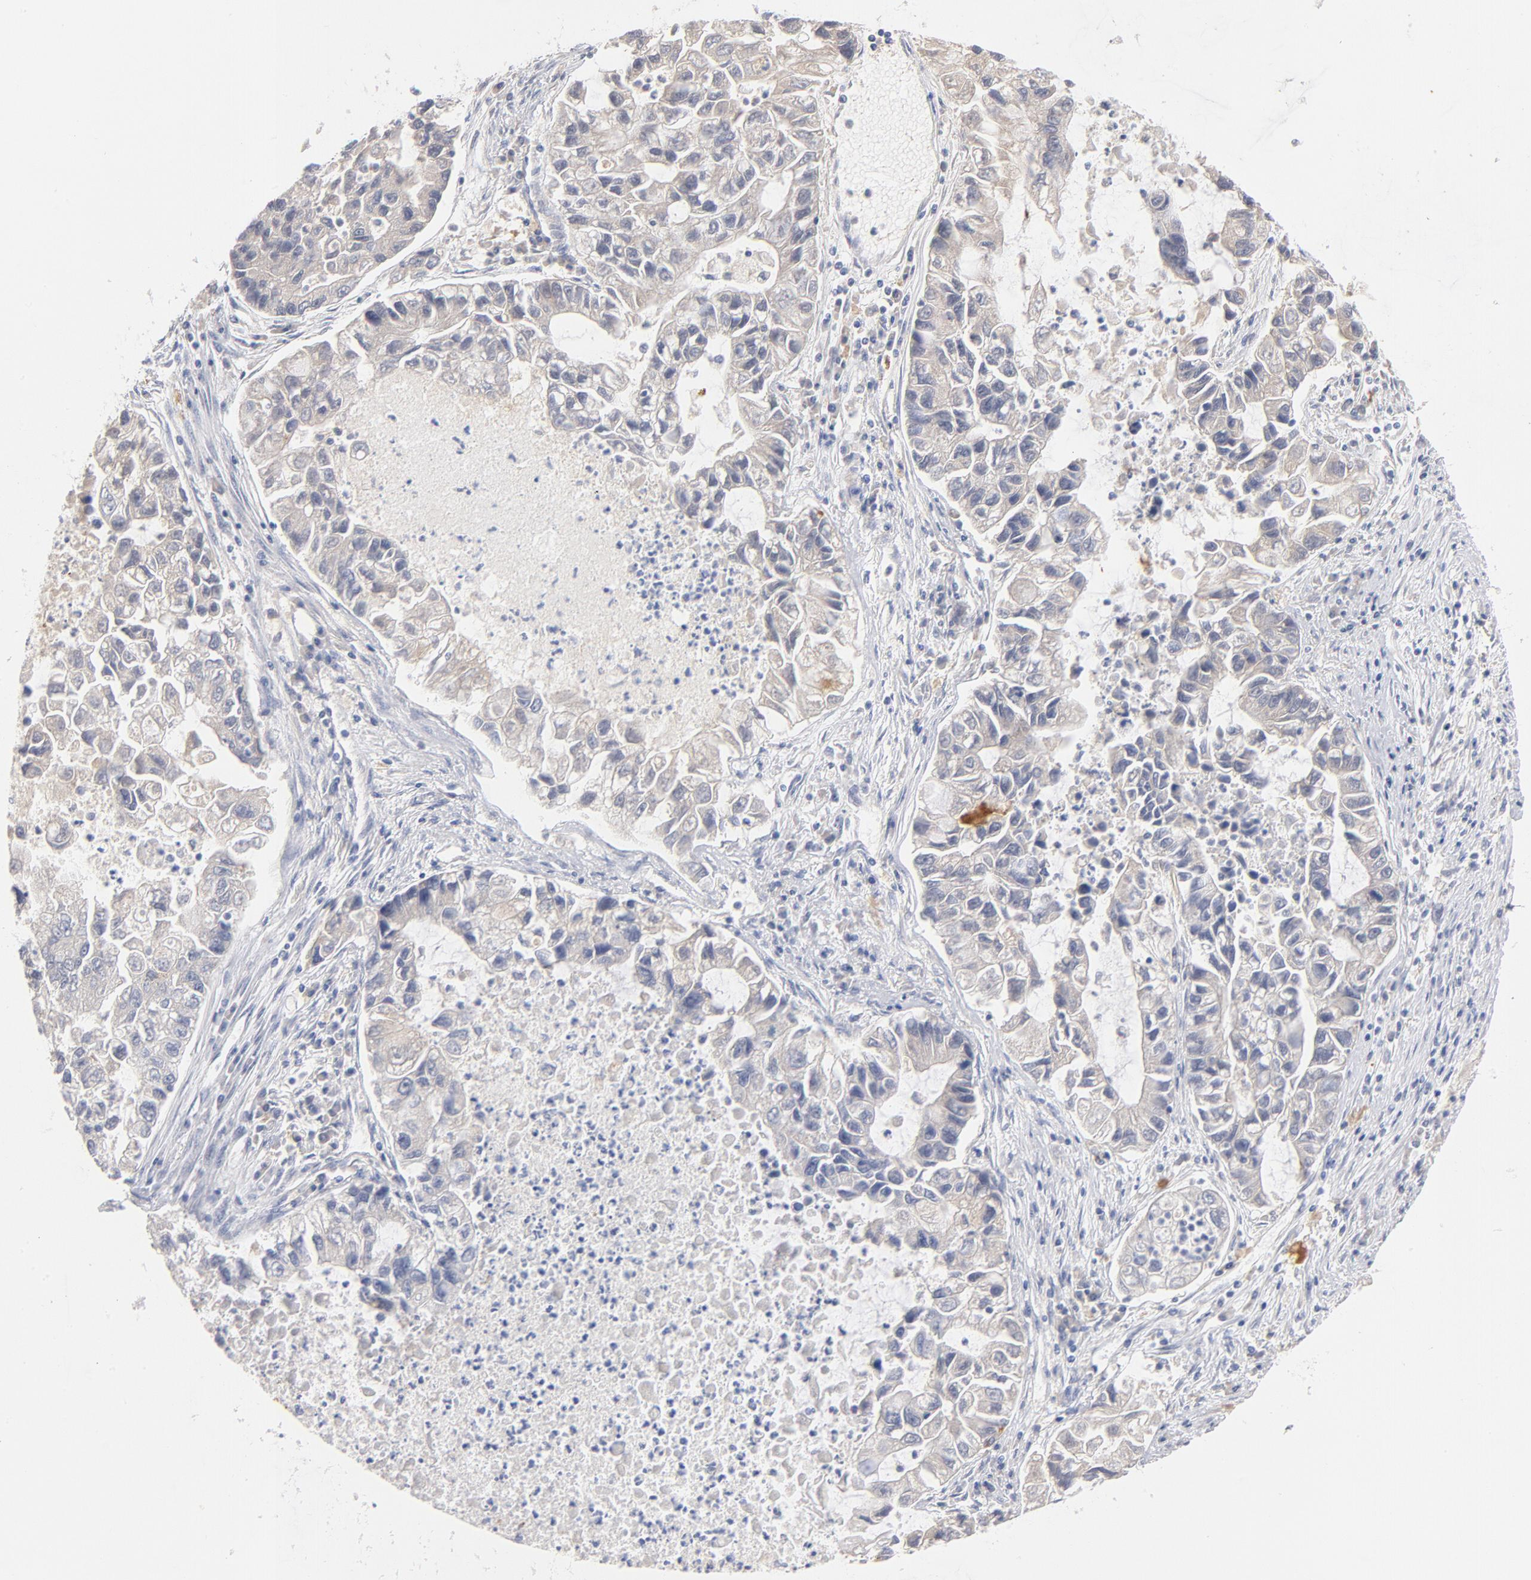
{"staining": {"intensity": "negative", "quantity": "none", "location": "none"}, "tissue": "lung cancer", "cell_type": "Tumor cells", "image_type": "cancer", "snomed": [{"axis": "morphology", "description": "Adenocarcinoma, NOS"}, {"axis": "topography", "description": "Lung"}], "caption": "This is an immunohistochemistry (IHC) histopathology image of adenocarcinoma (lung). There is no positivity in tumor cells.", "gene": "C3", "patient": {"sex": "female", "age": 51}}